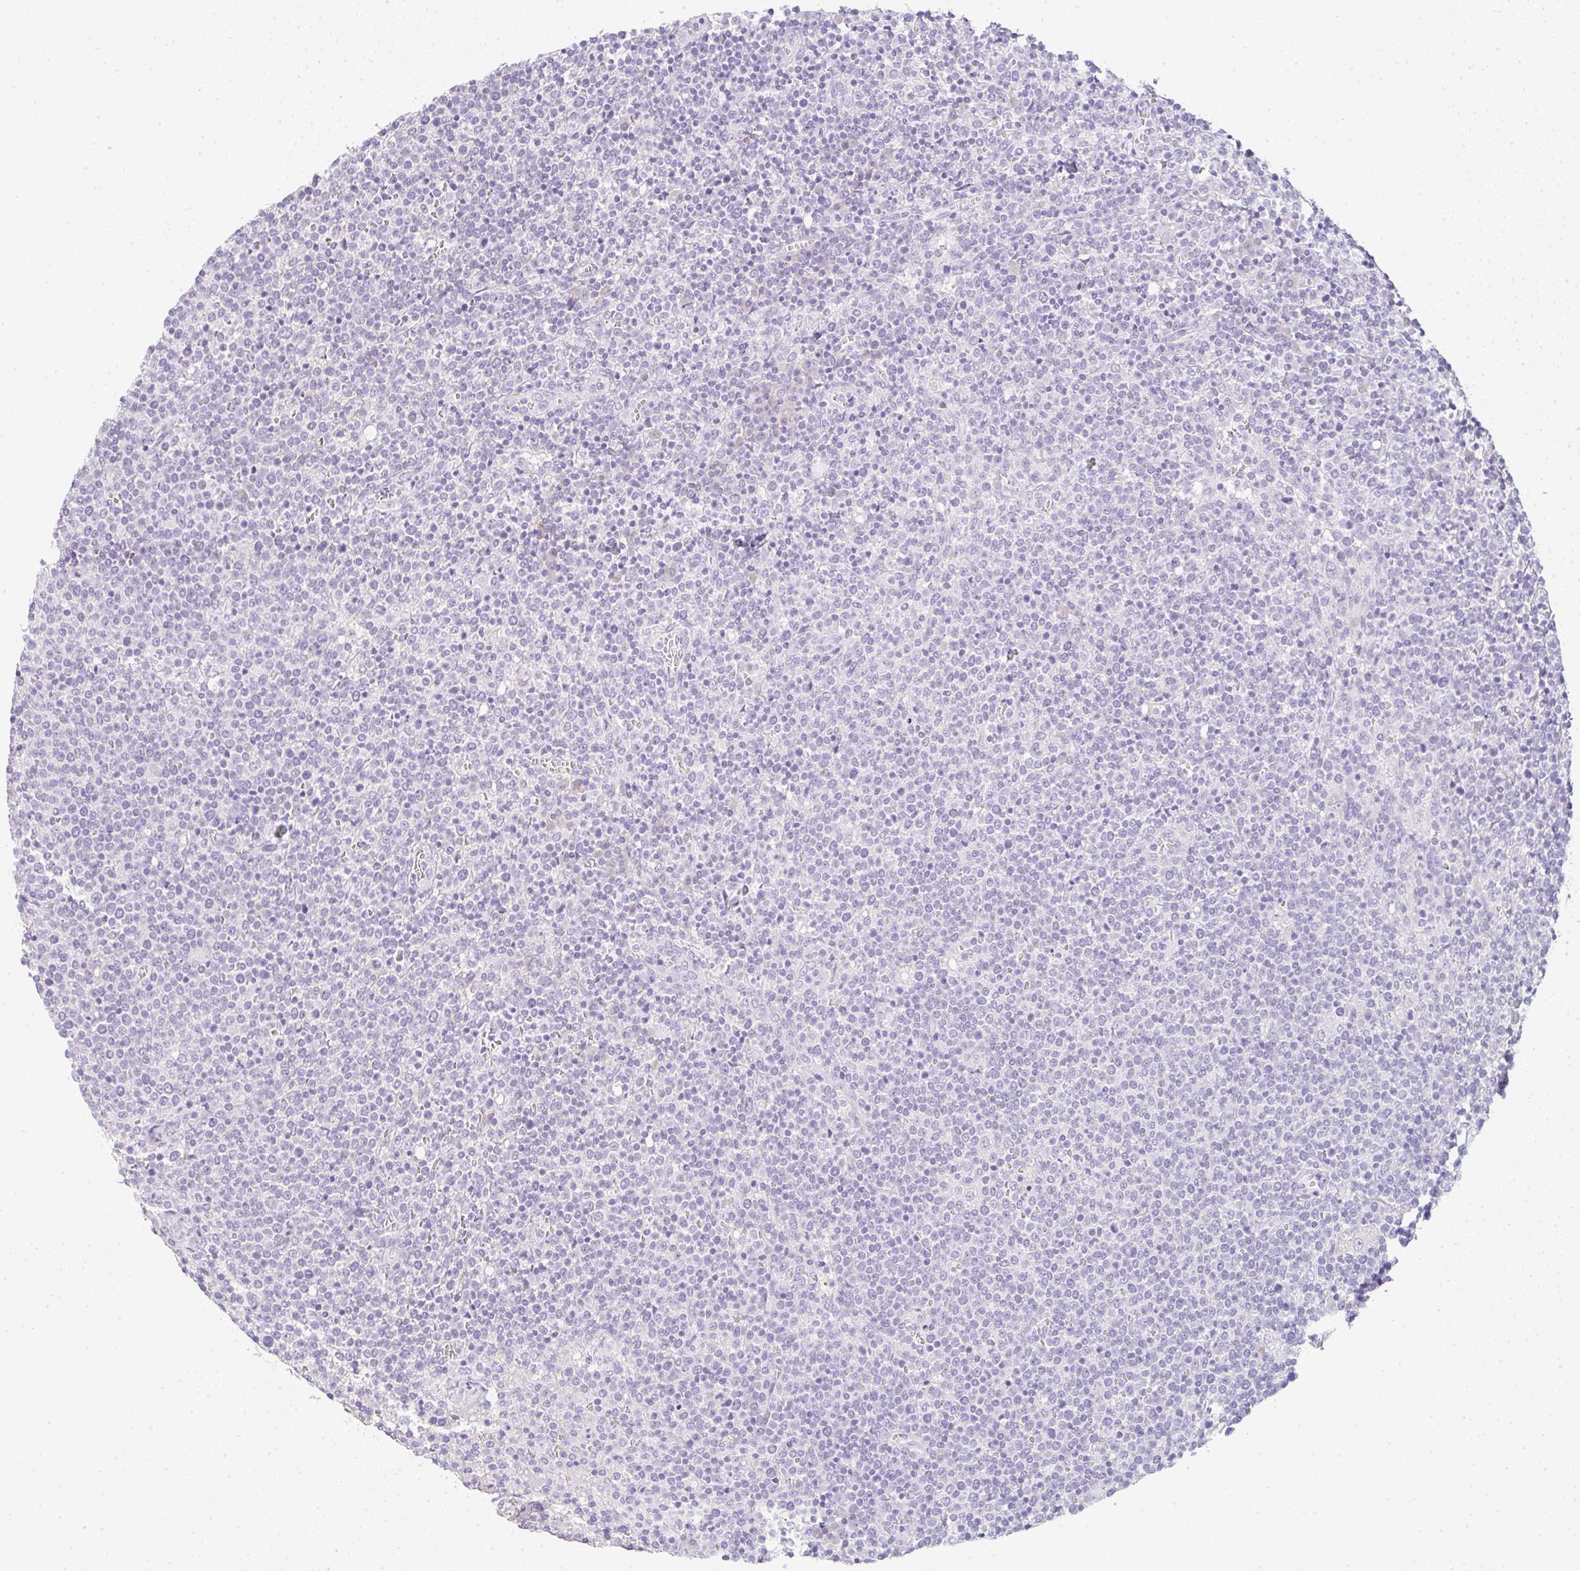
{"staining": {"intensity": "negative", "quantity": "none", "location": "none"}, "tissue": "lymphoma", "cell_type": "Tumor cells", "image_type": "cancer", "snomed": [{"axis": "morphology", "description": "Malignant lymphoma, non-Hodgkin's type, High grade"}, {"axis": "topography", "description": "Lymph node"}], "caption": "Lymphoma was stained to show a protein in brown. There is no significant expression in tumor cells.", "gene": "LPAR4", "patient": {"sex": "male", "age": 61}}